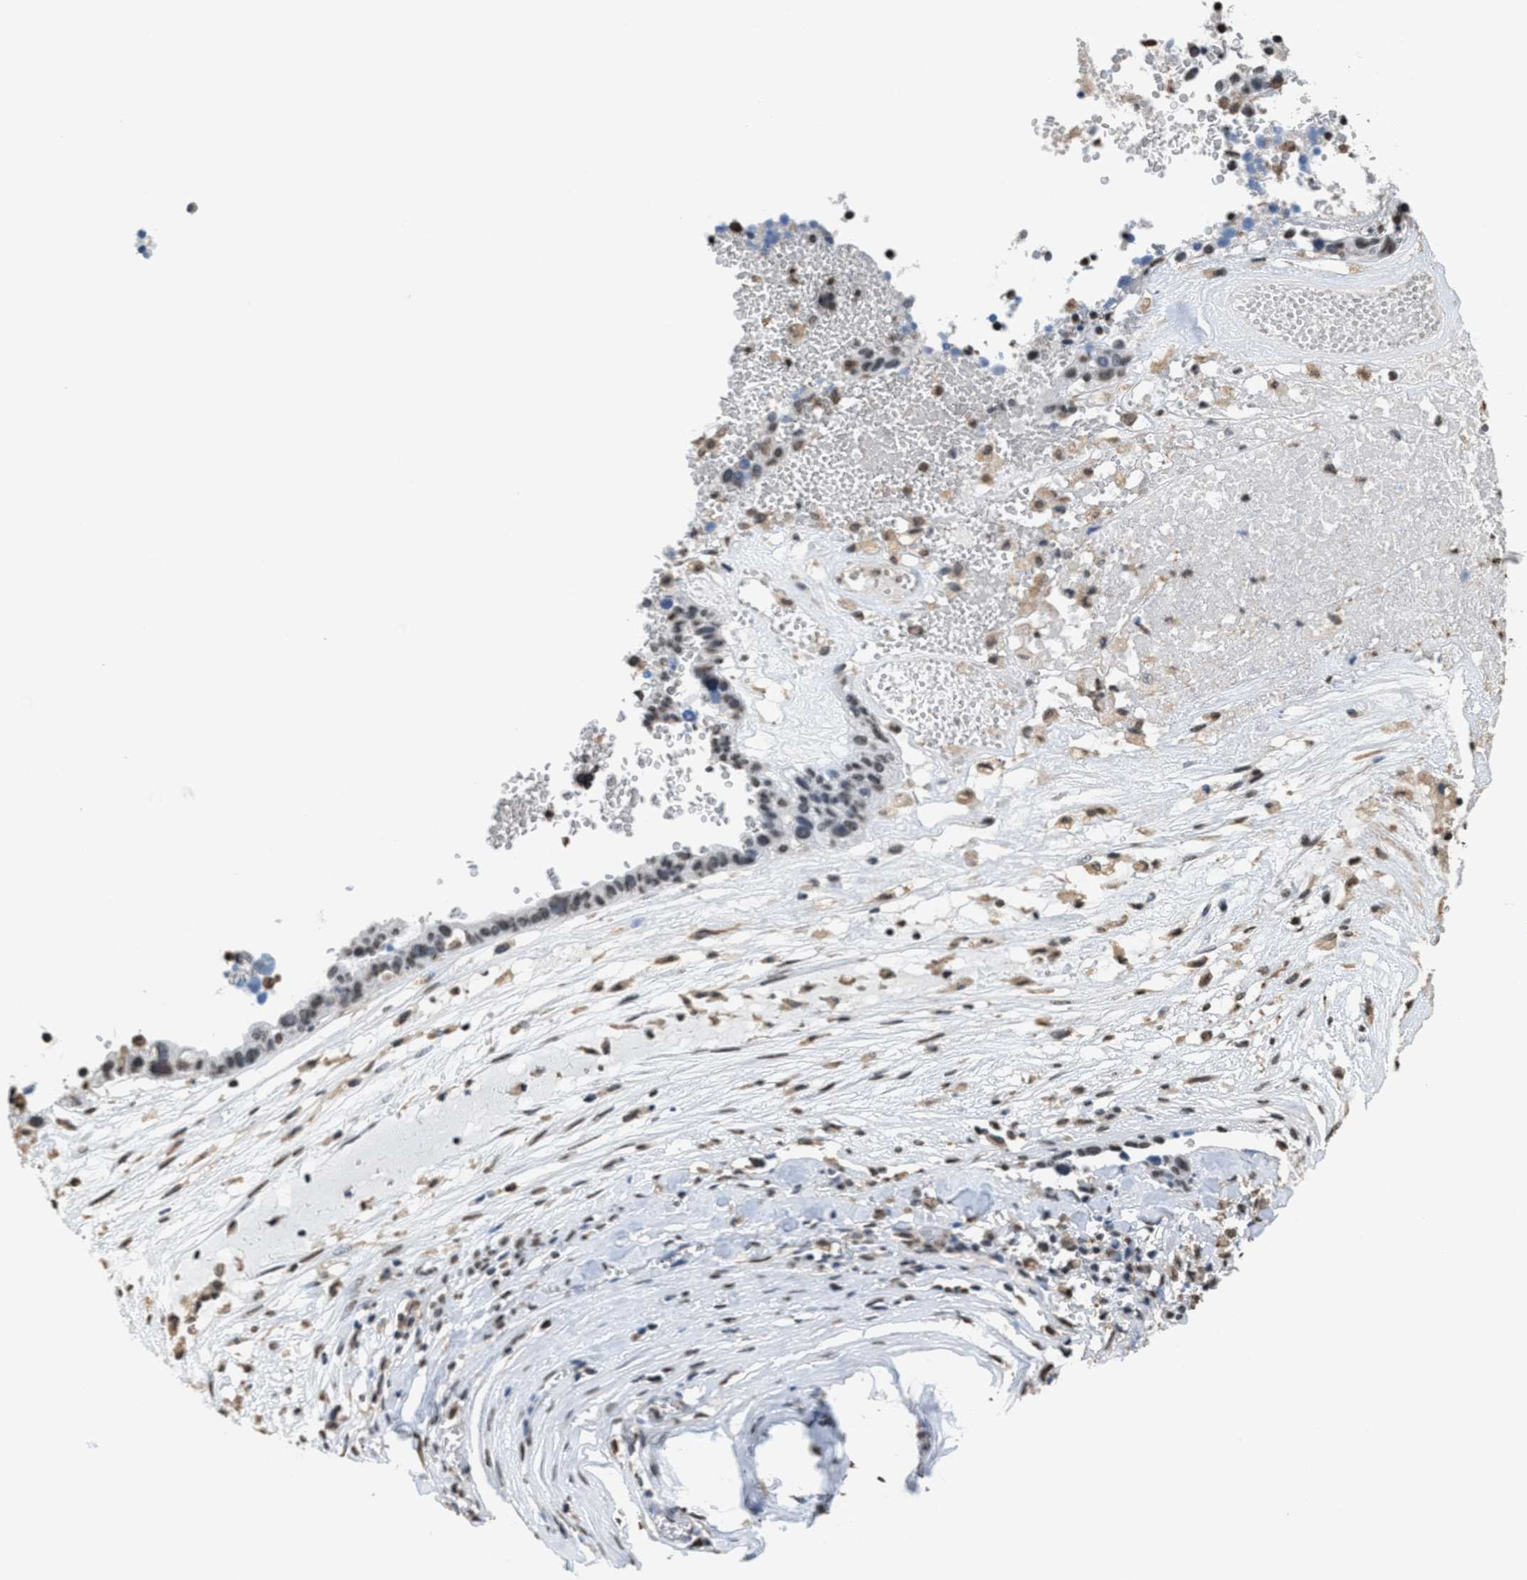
{"staining": {"intensity": "weak", "quantity": "<25%", "location": "nuclear"}, "tissue": "ovarian cancer", "cell_type": "Tumor cells", "image_type": "cancer", "snomed": [{"axis": "morphology", "description": "Cystadenocarcinoma, serous, NOS"}, {"axis": "topography", "description": "Ovary"}], "caption": "This is a micrograph of immunohistochemistry (IHC) staining of serous cystadenocarcinoma (ovarian), which shows no positivity in tumor cells.", "gene": "NUP88", "patient": {"sex": "female", "age": 59}}